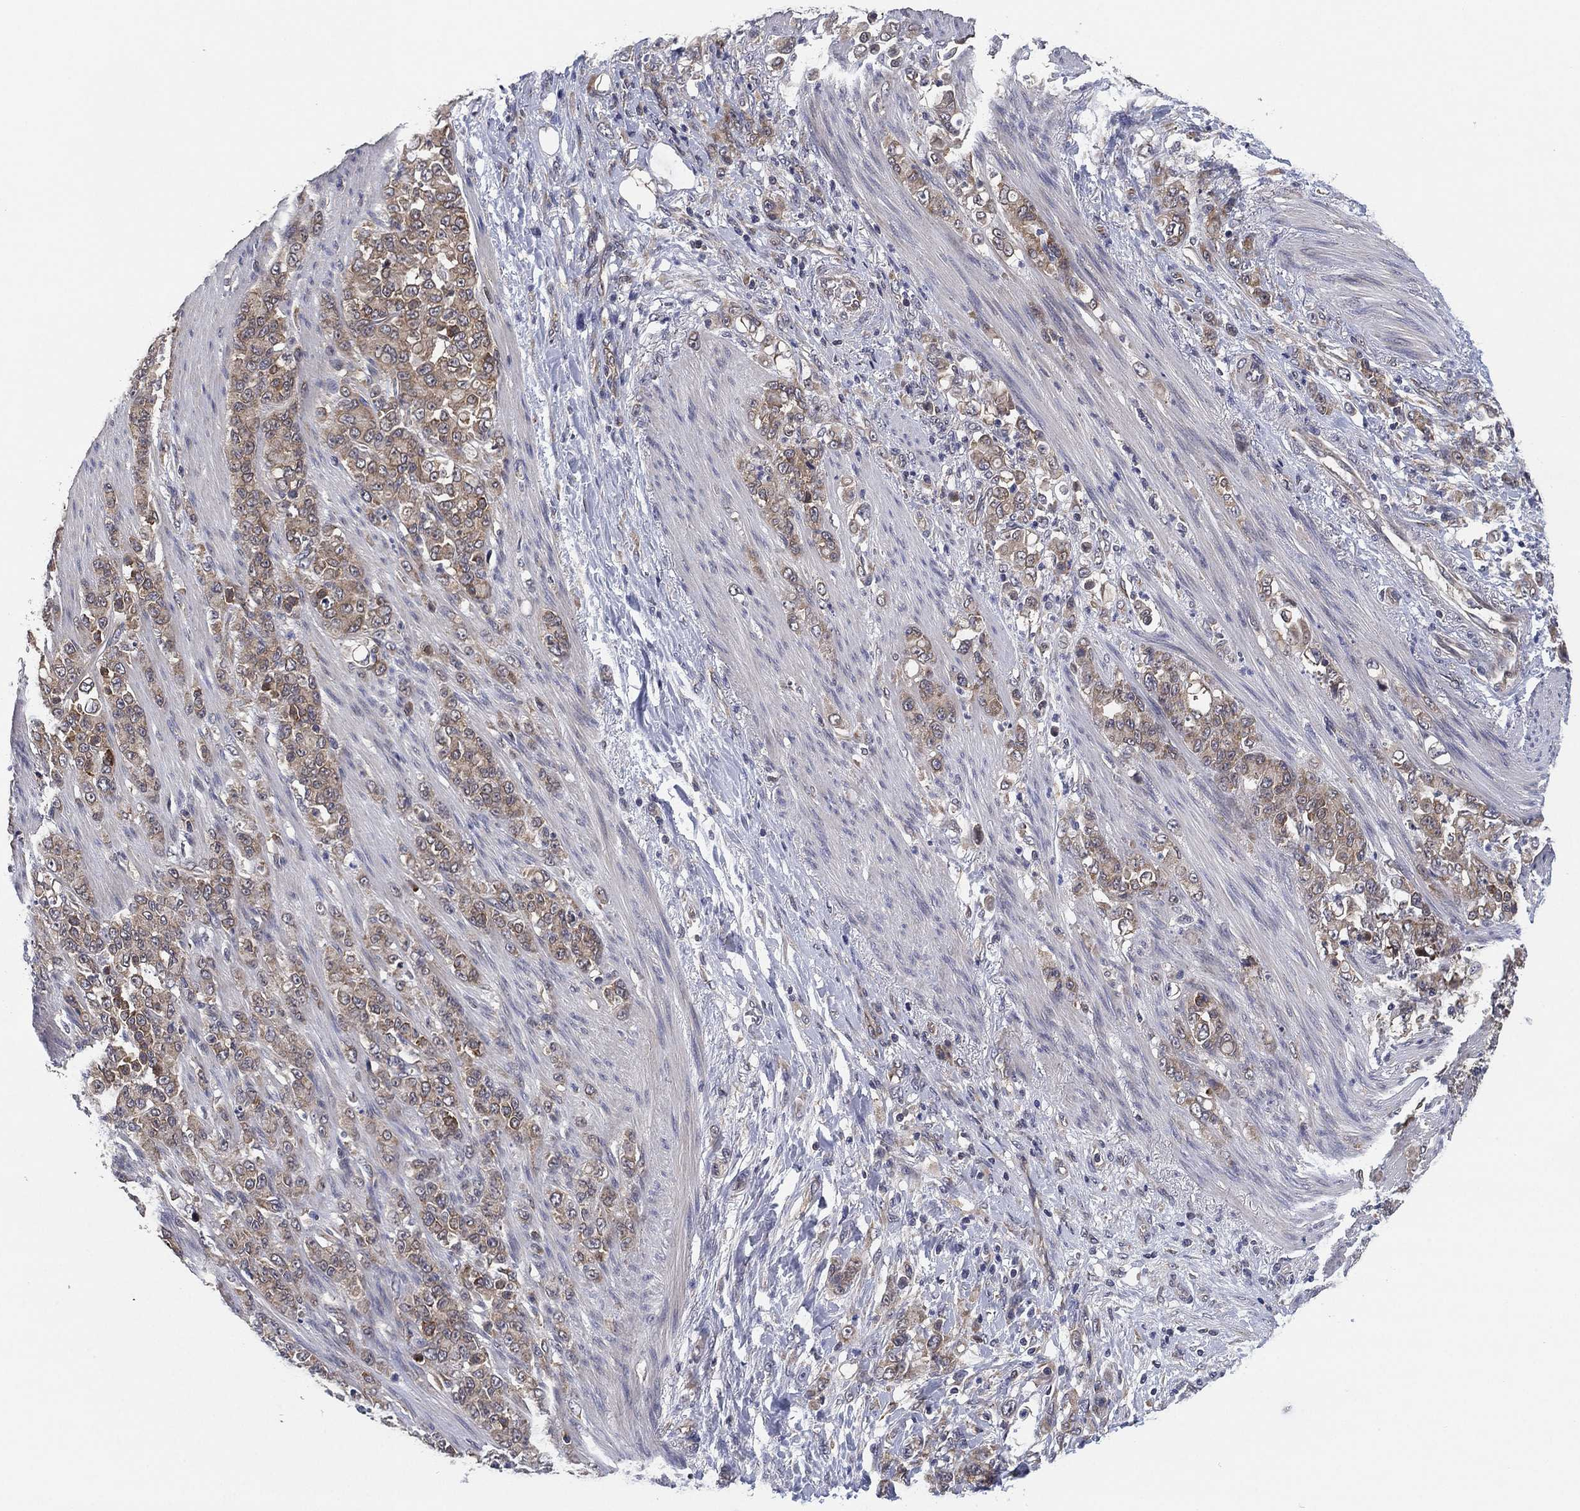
{"staining": {"intensity": "weak", "quantity": "25%-75%", "location": "cytoplasmic/membranous"}, "tissue": "stomach cancer", "cell_type": "Tumor cells", "image_type": "cancer", "snomed": [{"axis": "morphology", "description": "Adenocarcinoma, NOS"}, {"axis": "topography", "description": "Stomach"}], "caption": "High-power microscopy captured an immunohistochemistry image of adenocarcinoma (stomach), revealing weak cytoplasmic/membranous positivity in about 25%-75% of tumor cells. (Stains: DAB (3,3'-diaminobenzidine) in brown, nuclei in blue, Microscopy: brightfield microscopy at high magnification).", "gene": "SELENOO", "patient": {"sex": "female", "age": 79}}